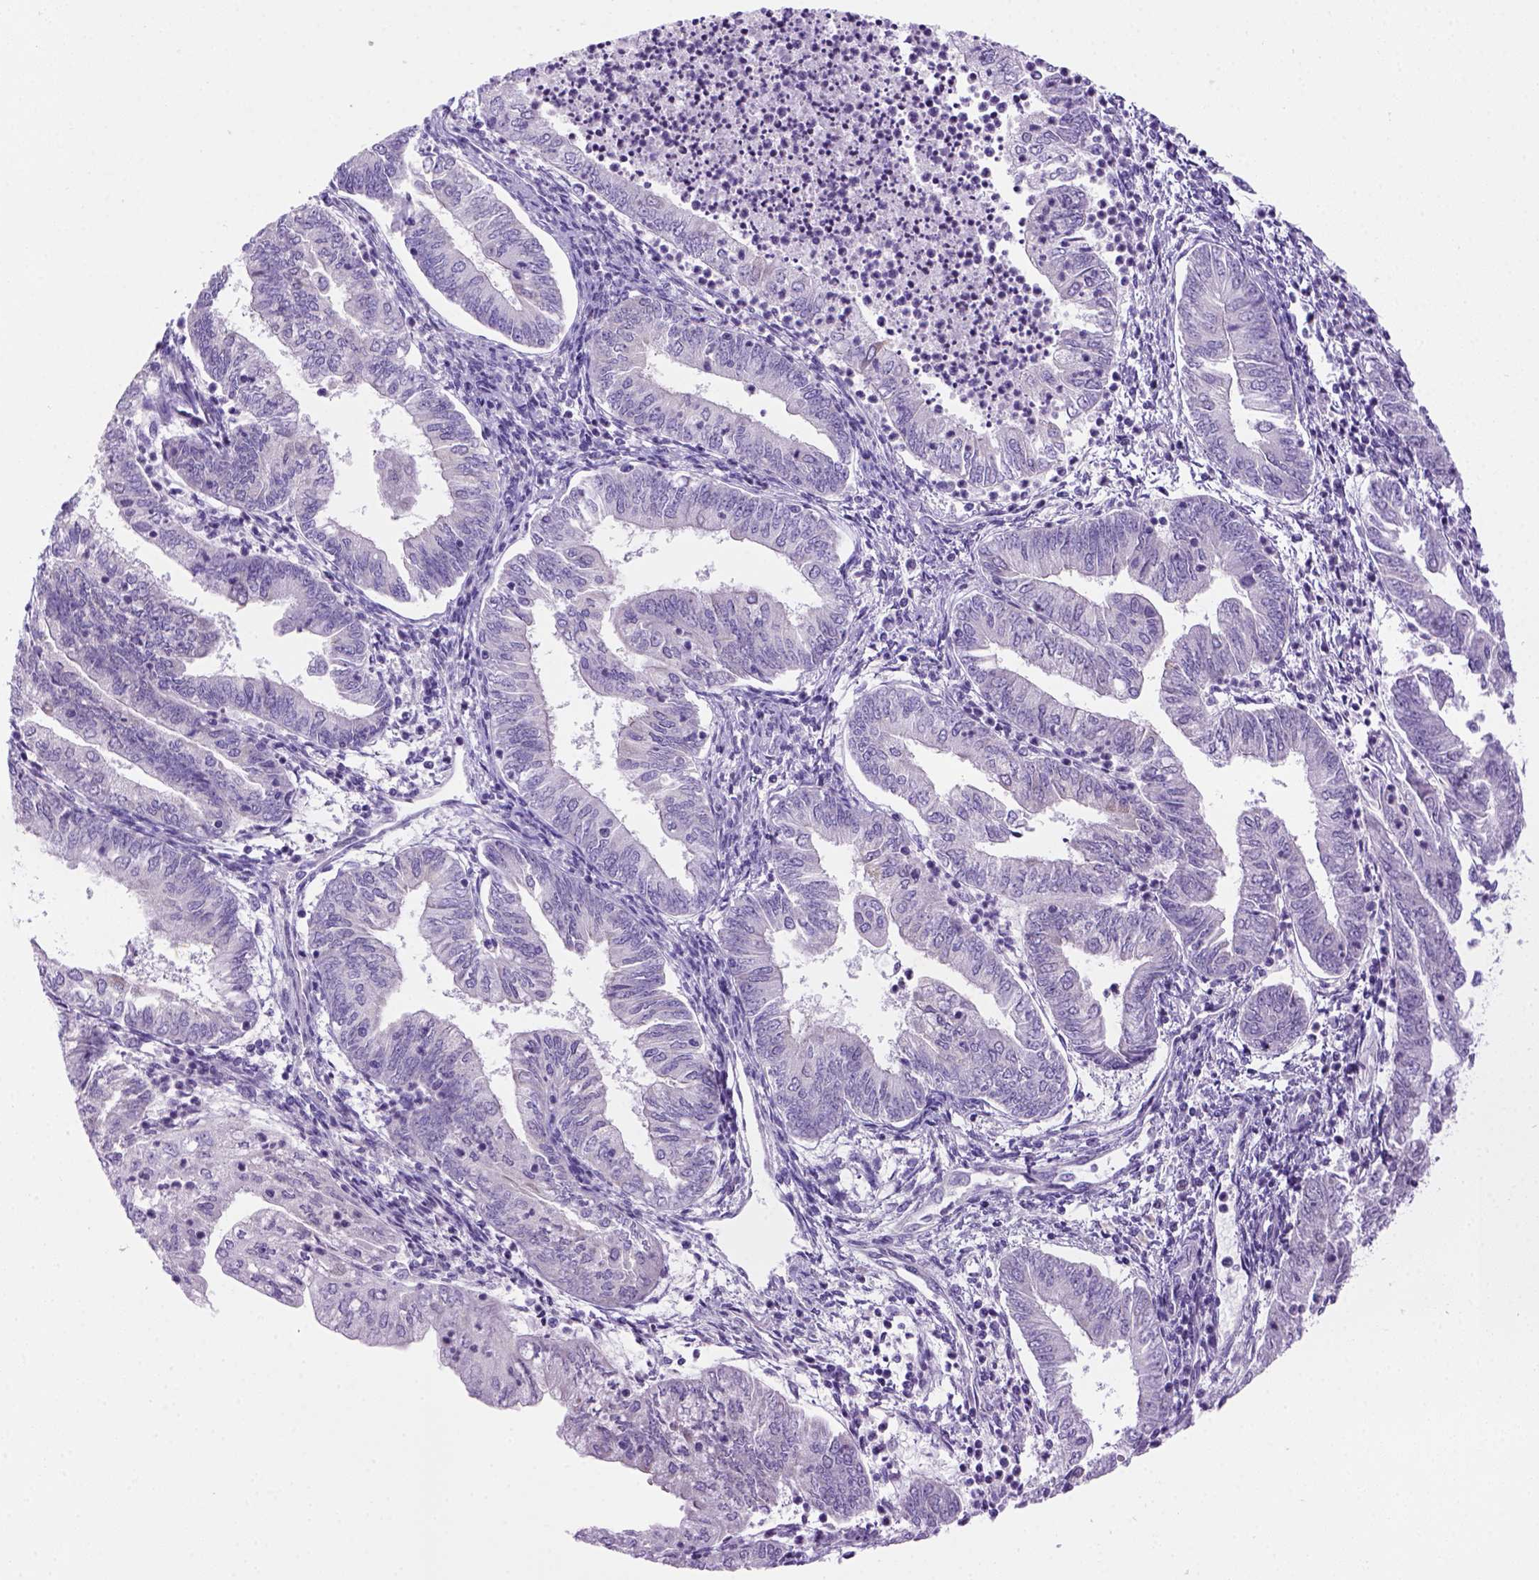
{"staining": {"intensity": "negative", "quantity": "none", "location": "none"}, "tissue": "endometrial cancer", "cell_type": "Tumor cells", "image_type": "cancer", "snomed": [{"axis": "morphology", "description": "Adenocarcinoma, NOS"}, {"axis": "topography", "description": "Endometrium"}], "caption": "Immunohistochemical staining of human endometrial adenocarcinoma displays no significant positivity in tumor cells.", "gene": "DNAH11", "patient": {"sex": "female", "age": 55}}